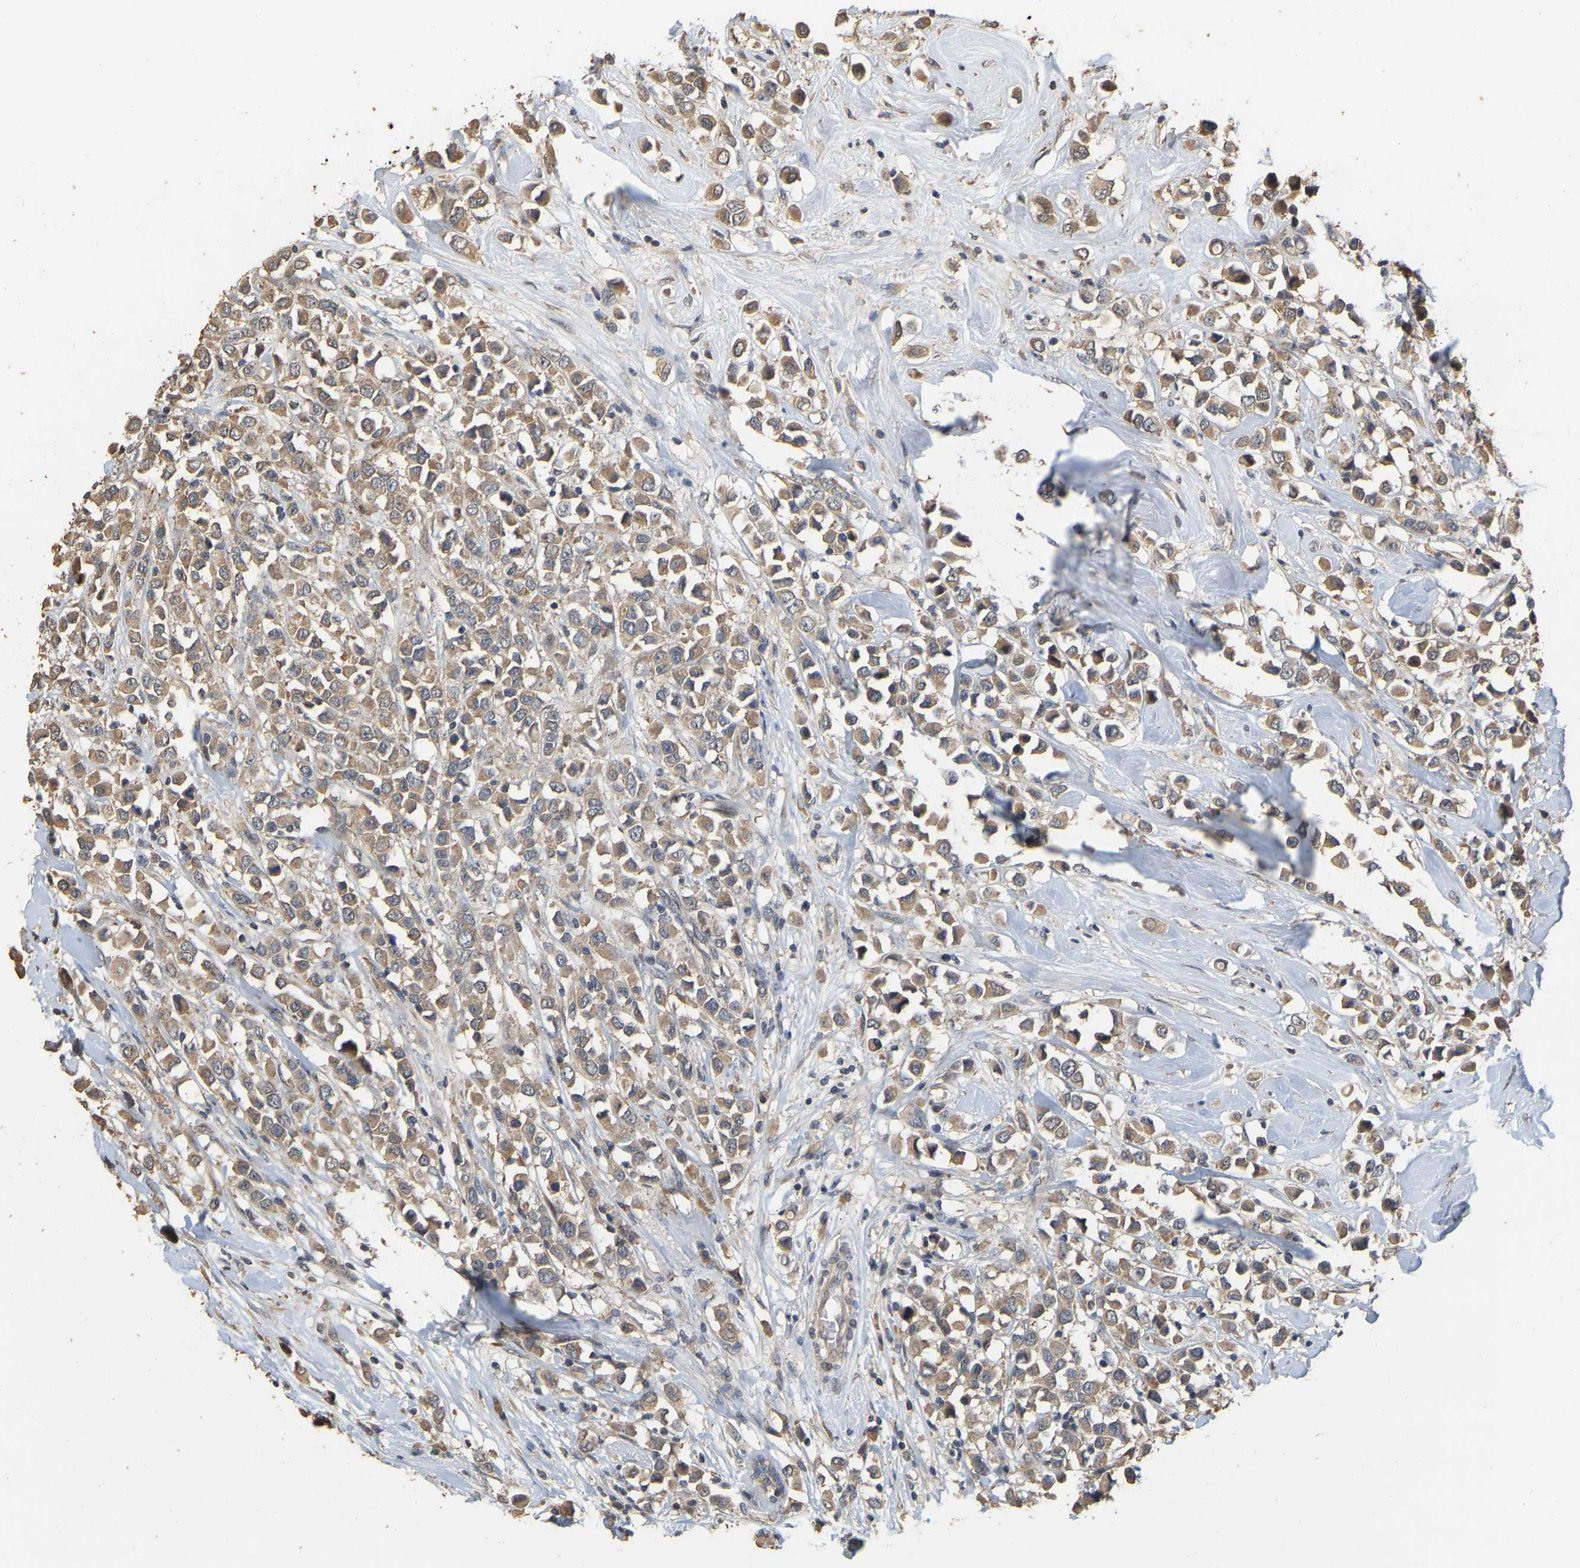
{"staining": {"intensity": "moderate", "quantity": ">75%", "location": "cytoplasmic/membranous"}, "tissue": "breast cancer", "cell_type": "Tumor cells", "image_type": "cancer", "snomed": [{"axis": "morphology", "description": "Duct carcinoma"}, {"axis": "topography", "description": "Breast"}], "caption": "Intraductal carcinoma (breast) stained with a brown dye reveals moderate cytoplasmic/membranous positive staining in approximately >75% of tumor cells.", "gene": "NCS1", "patient": {"sex": "female", "age": 61}}